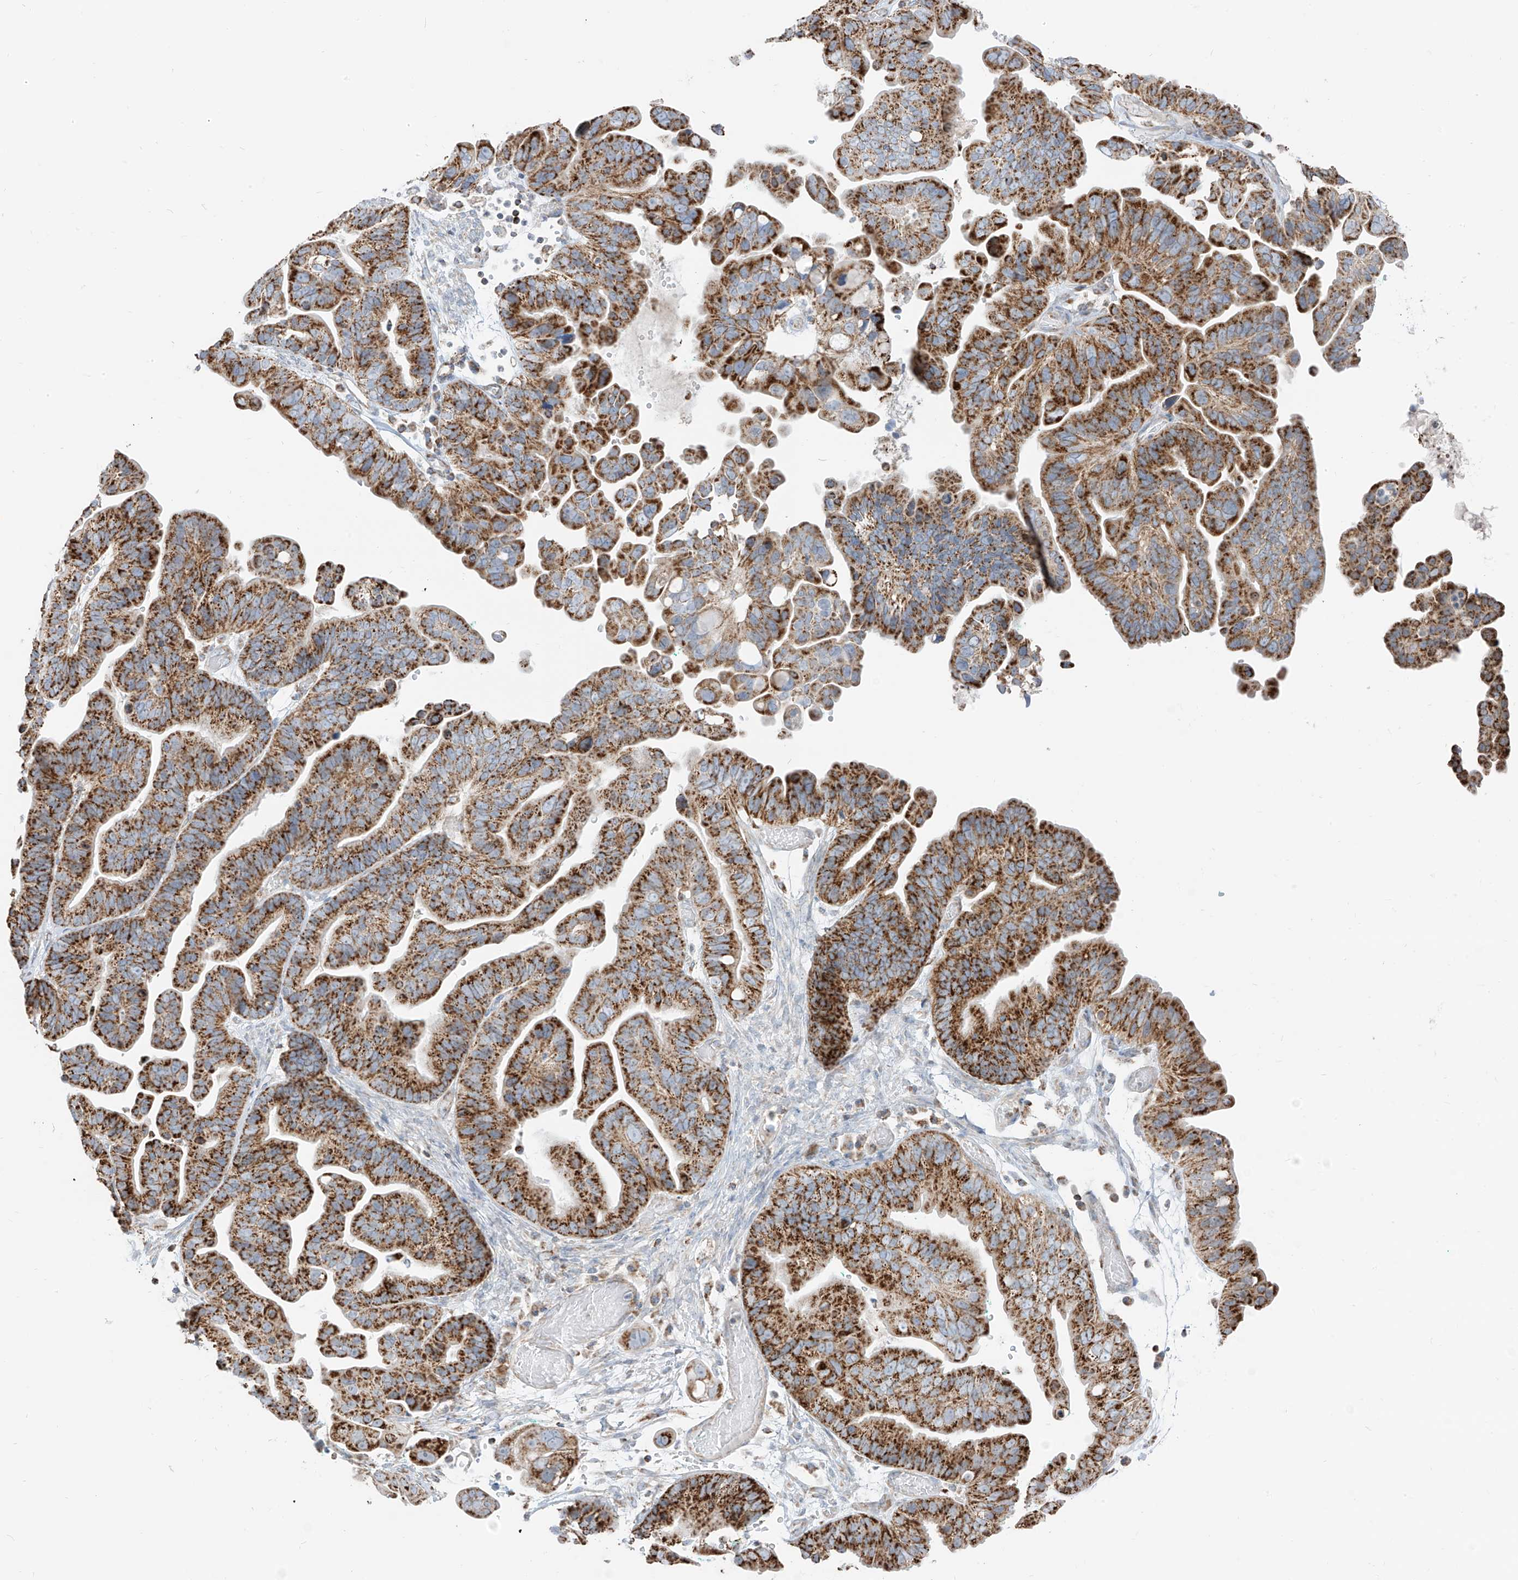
{"staining": {"intensity": "strong", "quantity": ">75%", "location": "cytoplasmic/membranous"}, "tissue": "ovarian cancer", "cell_type": "Tumor cells", "image_type": "cancer", "snomed": [{"axis": "morphology", "description": "Cystadenocarcinoma, serous, NOS"}, {"axis": "topography", "description": "Ovary"}], "caption": "This photomicrograph reveals ovarian cancer stained with immunohistochemistry (IHC) to label a protein in brown. The cytoplasmic/membranous of tumor cells show strong positivity for the protein. Nuclei are counter-stained blue.", "gene": "ETHE1", "patient": {"sex": "female", "age": 56}}